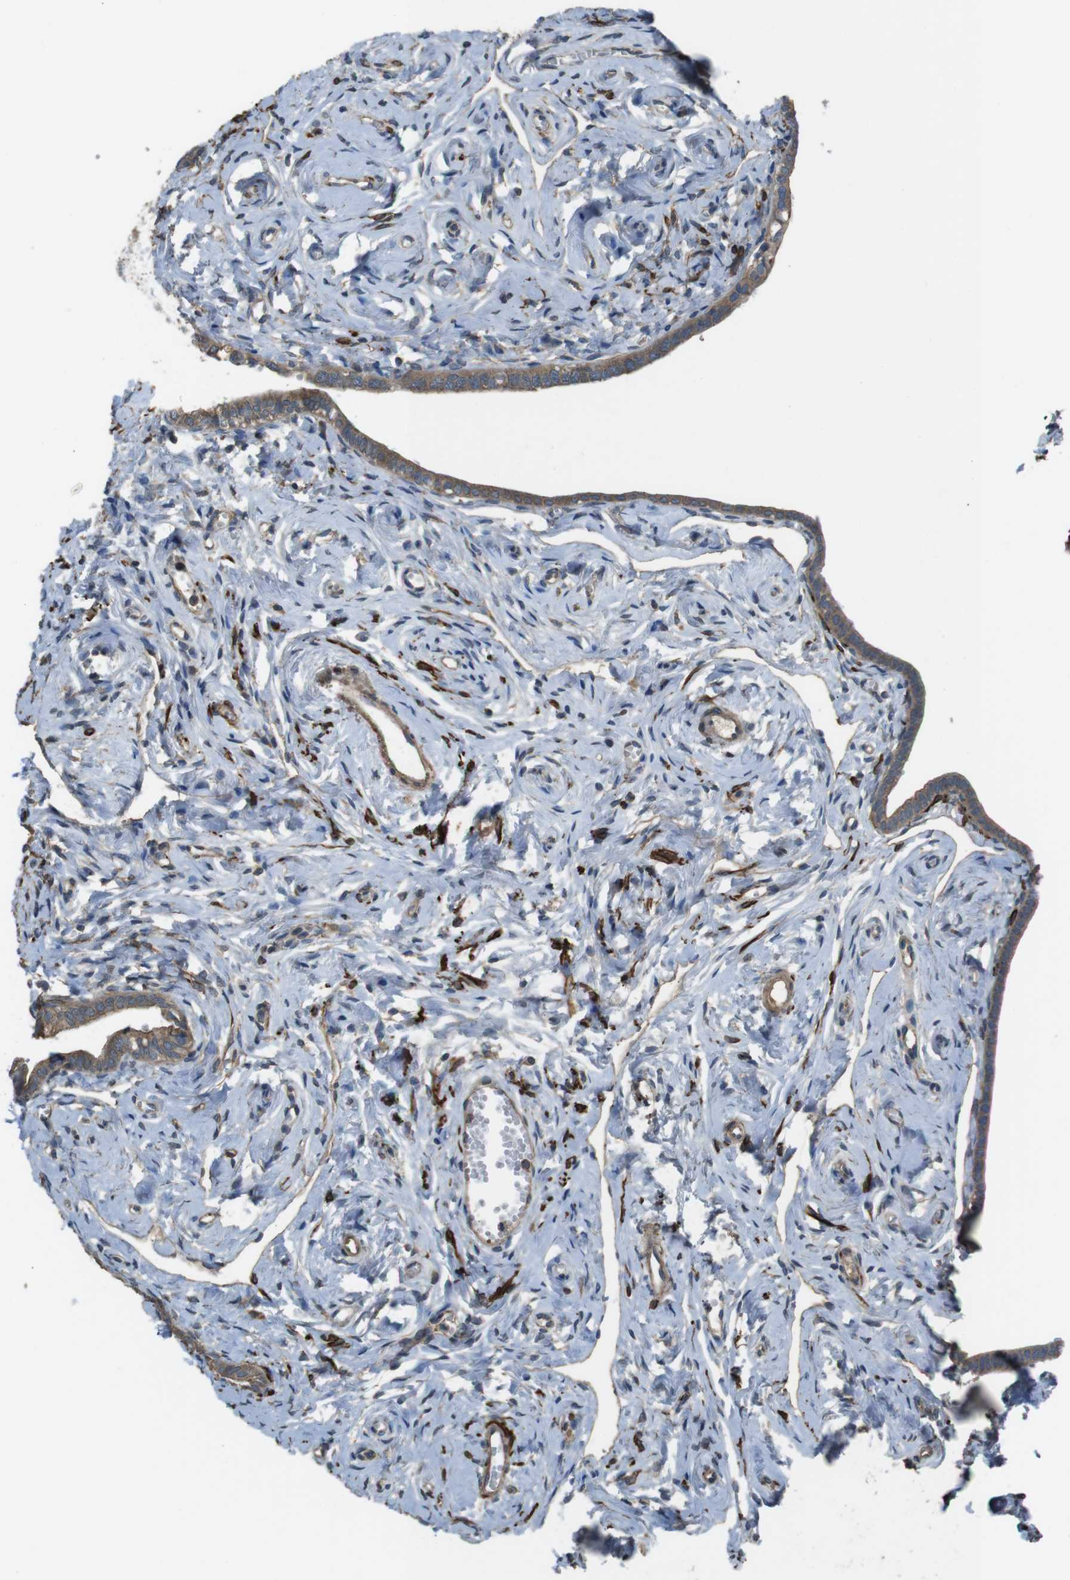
{"staining": {"intensity": "moderate", "quantity": ">75%", "location": "cytoplasmic/membranous"}, "tissue": "fallopian tube", "cell_type": "Glandular cells", "image_type": "normal", "snomed": [{"axis": "morphology", "description": "Normal tissue, NOS"}, {"axis": "topography", "description": "Fallopian tube"}], "caption": "Immunohistochemical staining of benign fallopian tube shows medium levels of moderate cytoplasmic/membranous staining in approximately >75% of glandular cells.", "gene": "FUT2", "patient": {"sex": "female", "age": 71}}